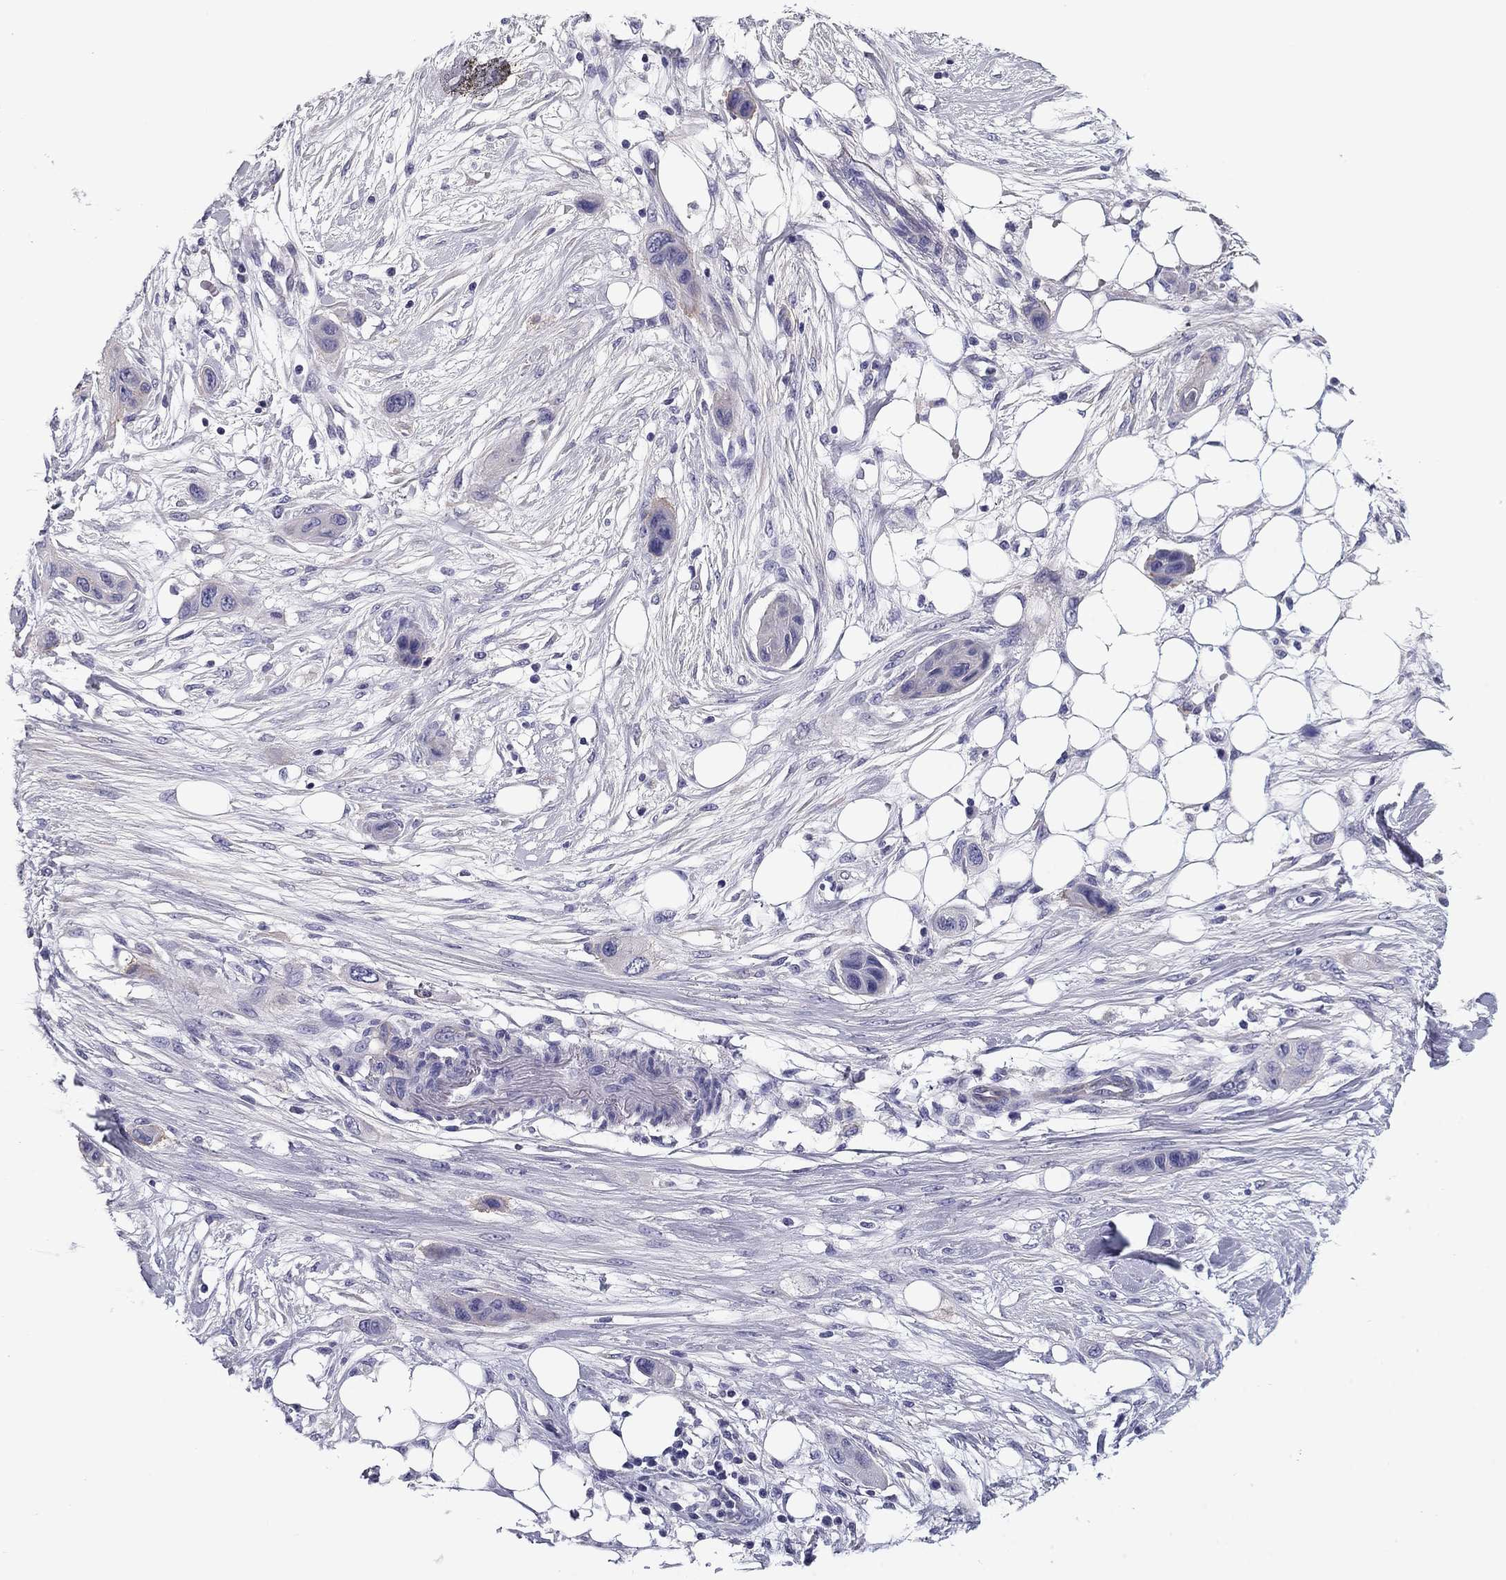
{"staining": {"intensity": "negative", "quantity": "none", "location": "none"}, "tissue": "skin cancer", "cell_type": "Tumor cells", "image_type": "cancer", "snomed": [{"axis": "morphology", "description": "Squamous cell carcinoma, NOS"}, {"axis": "topography", "description": "Skin"}], "caption": "An immunohistochemistry (IHC) photomicrograph of skin cancer (squamous cell carcinoma) is shown. There is no staining in tumor cells of skin cancer (squamous cell carcinoma).", "gene": "FLNC", "patient": {"sex": "male", "age": 79}}